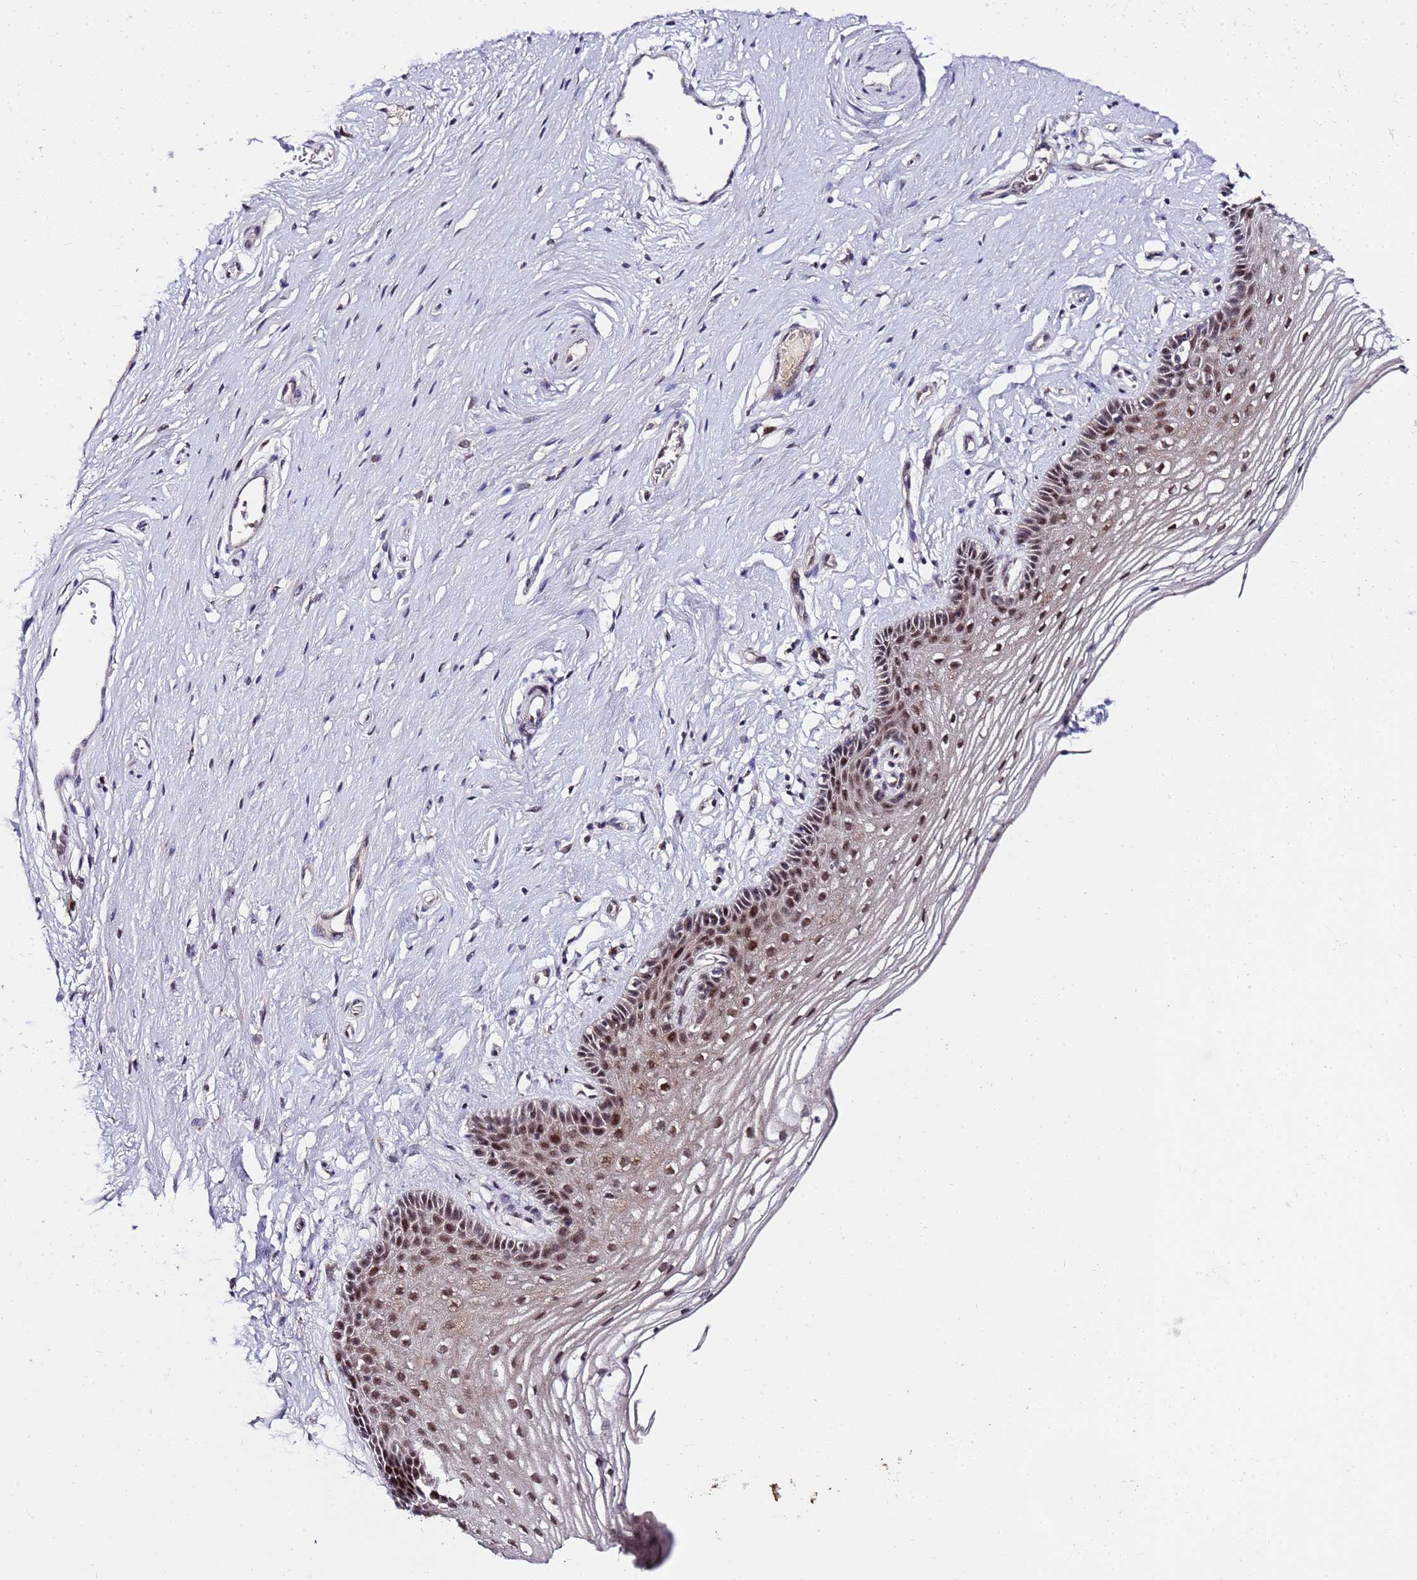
{"staining": {"intensity": "strong", "quantity": "25%-75%", "location": "cytoplasmic/membranous,nuclear"}, "tissue": "vagina", "cell_type": "Squamous epithelial cells", "image_type": "normal", "snomed": [{"axis": "morphology", "description": "Normal tissue, NOS"}, {"axis": "topography", "description": "Vagina"}], "caption": "Immunohistochemistry of unremarkable human vagina shows high levels of strong cytoplasmic/membranous,nuclear positivity in approximately 25%-75% of squamous epithelial cells.", "gene": "C19orf47", "patient": {"sex": "female", "age": 46}}